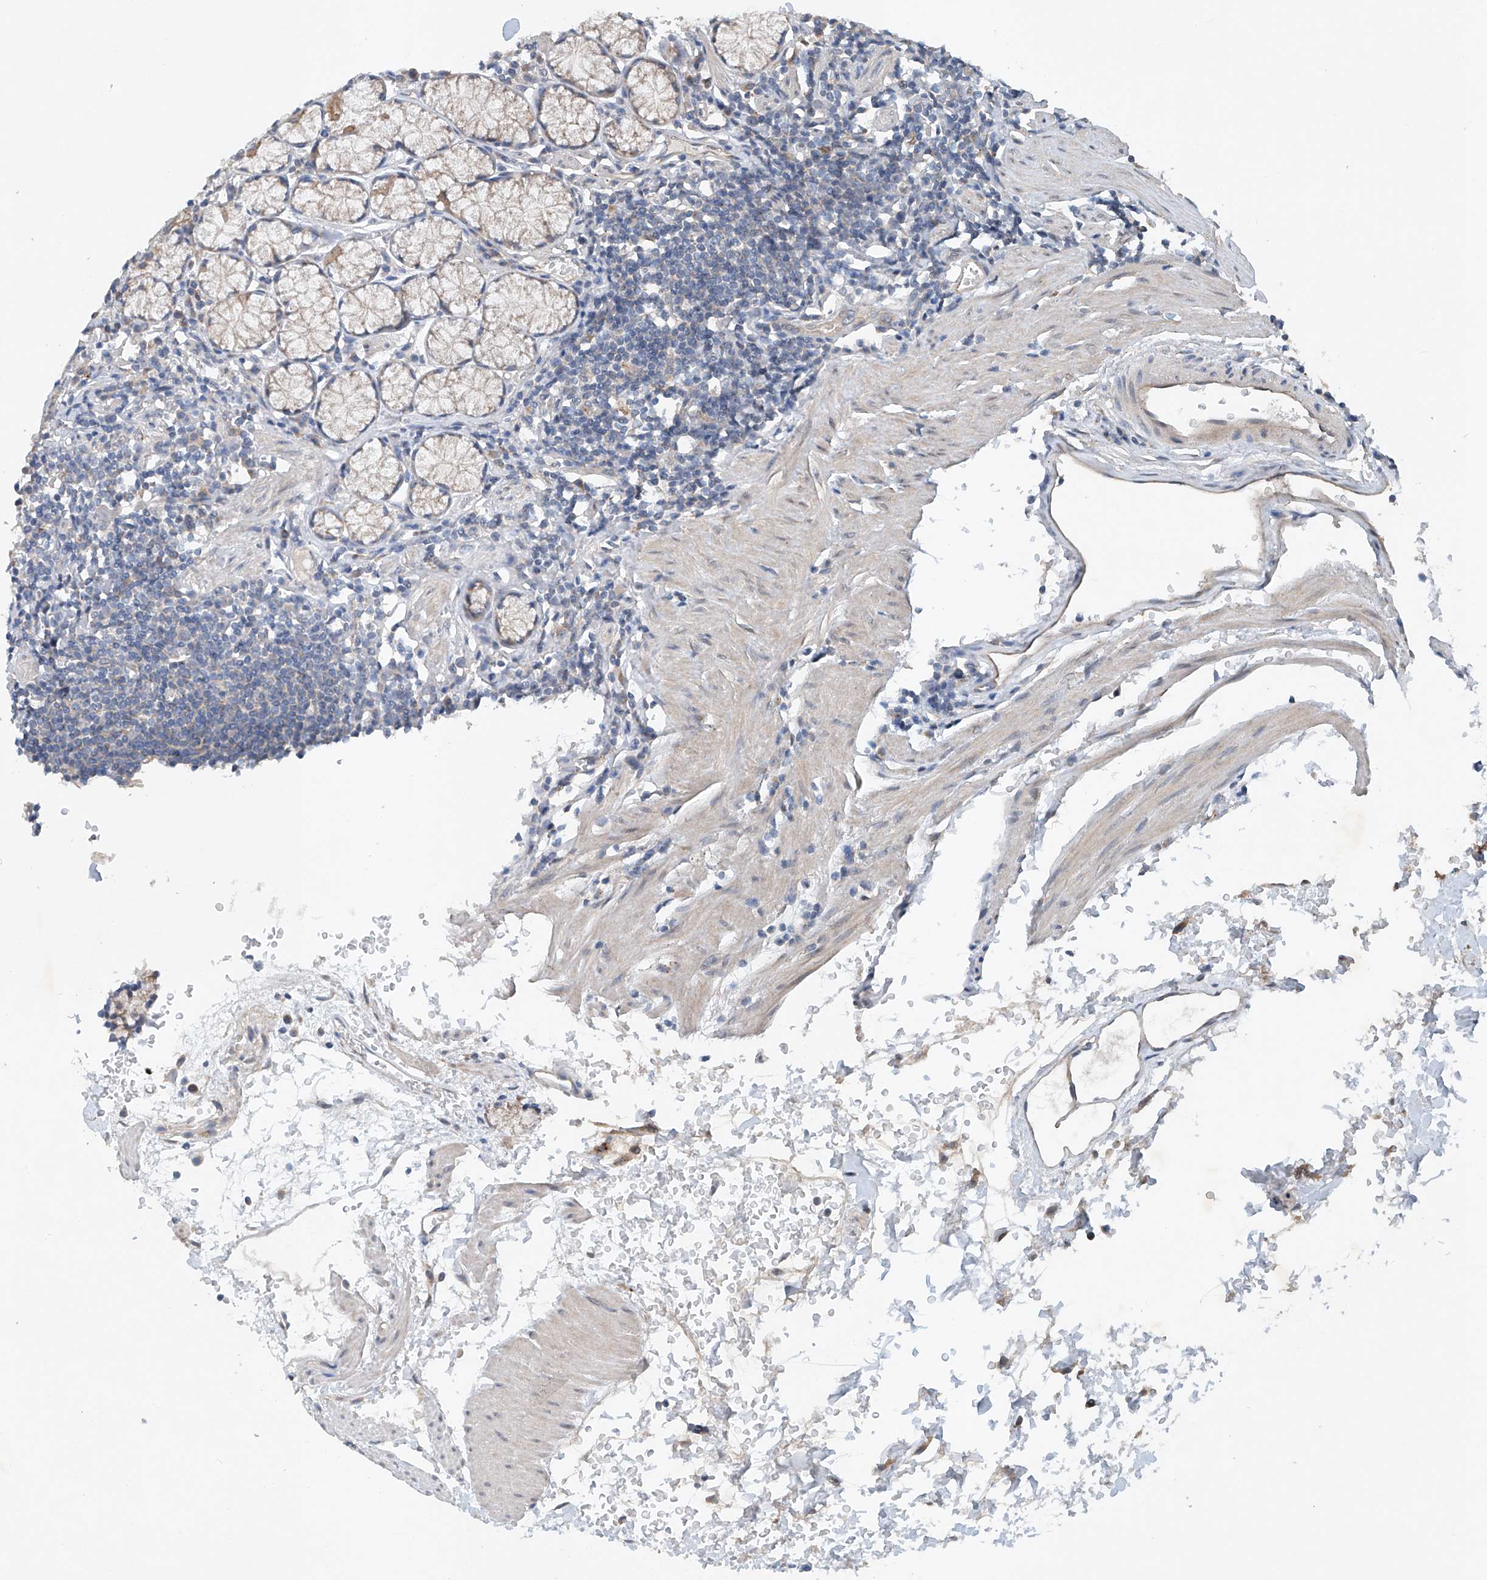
{"staining": {"intensity": "weak", "quantity": "<25%", "location": "cytoplasmic/membranous"}, "tissue": "stomach", "cell_type": "Glandular cells", "image_type": "normal", "snomed": [{"axis": "morphology", "description": "Normal tissue, NOS"}, {"axis": "topography", "description": "Stomach"}], "caption": "Glandular cells show no significant positivity in benign stomach. Nuclei are stained in blue.", "gene": "CEP85L", "patient": {"sex": "male", "age": 55}}